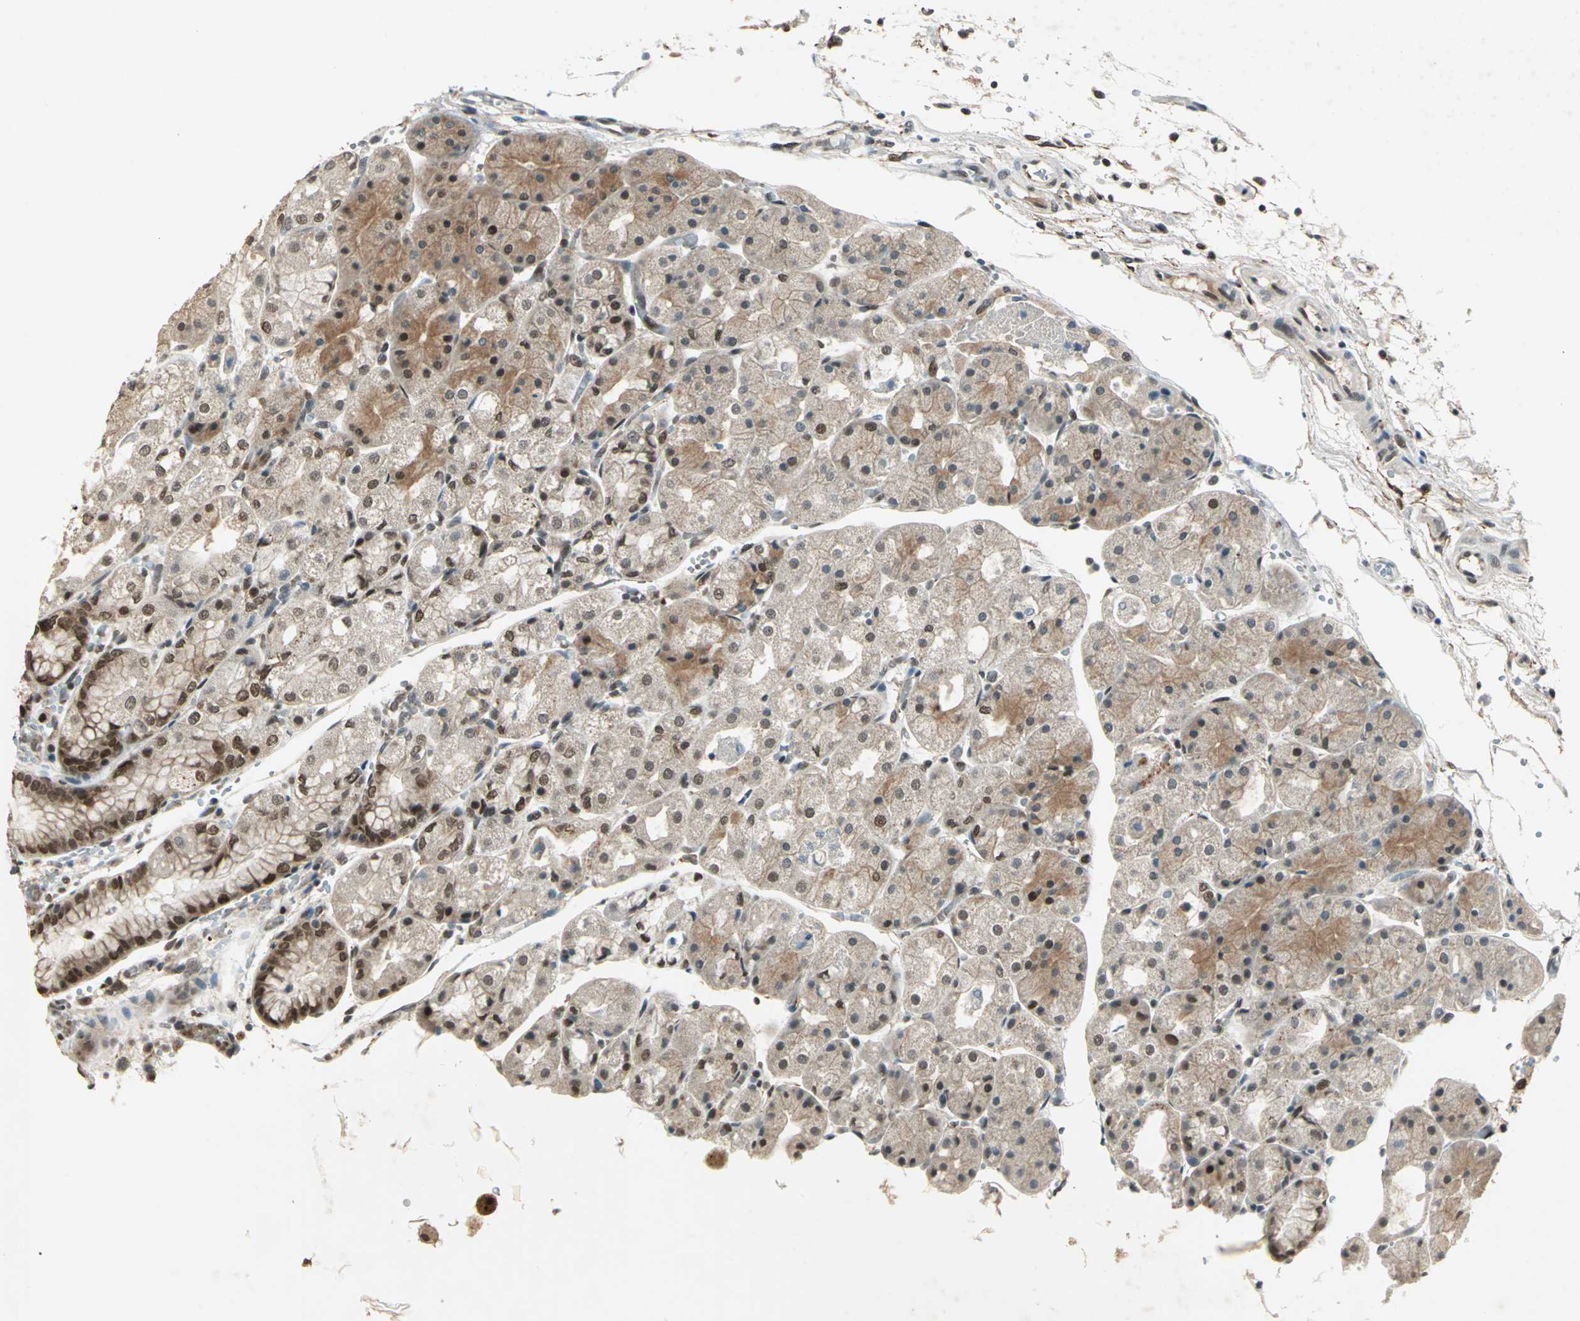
{"staining": {"intensity": "moderate", "quantity": "25%-75%", "location": "cytoplasmic/membranous,nuclear"}, "tissue": "stomach", "cell_type": "Glandular cells", "image_type": "normal", "snomed": [{"axis": "morphology", "description": "Normal tissue, NOS"}, {"axis": "topography", "description": "Stomach, upper"}], "caption": "Immunohistochemical staining of unremarkable stomach demonstrates 25%-75% levels of moderate cytoplasmic/membranous,nuclear protein positivity in approximately 25%-75% of glandular cells. Using DAB (3,3'-diaminobenzidine) (brown) and hematoxylin (blue) stains, captured at high magnification using brightfield microscopy.", "gene": "RAD17", "patient": {"sex": "male", "age": 72}}